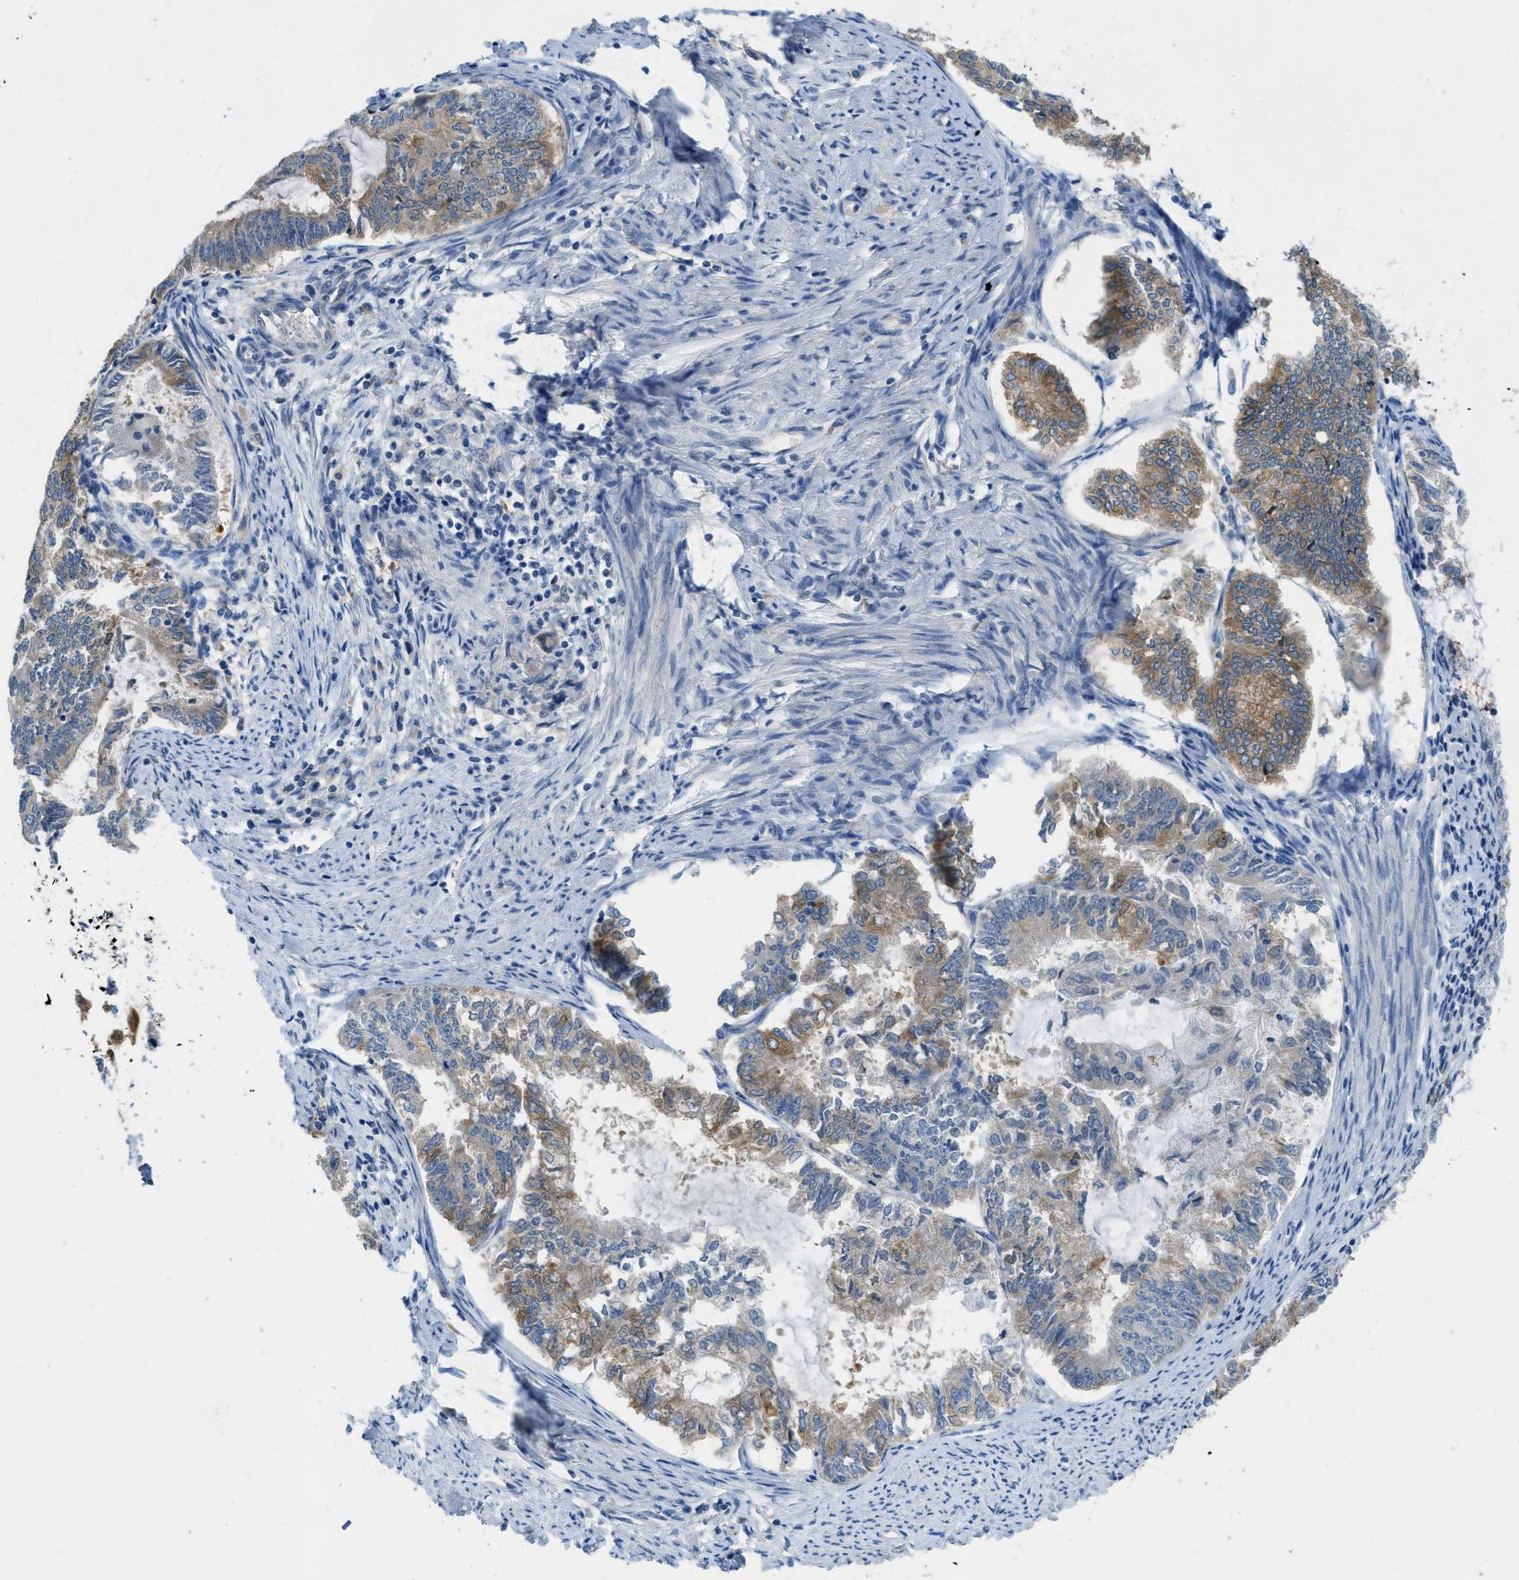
{"staining": {"intensity": "moderate", "quantity": "25%-75%", "location": "cytoplasmic/membranous"}, "tissue": "endometrial cancer", "cell_type": "Tumor cells", "image_type": "cancer", "snomed": [{"axis": "morphology", "description": "Adenocarcinoma, NOS"}, {"axis": "topography", "description": "Endometrium"}], "caption": "Immunohistochemistry histopathology image of neoplastic tissue: endometrial cancer (adenocarcinoma) stained using immunohistochemistry shows medium levels of moderate protein expression localized specifically in the cytoplasmic/membranous of tumor cells, appearing as a cytoplasmic/membranous brown color.", "gene": "RIPK2", "patient": {"sex": "female", "age": 86}}